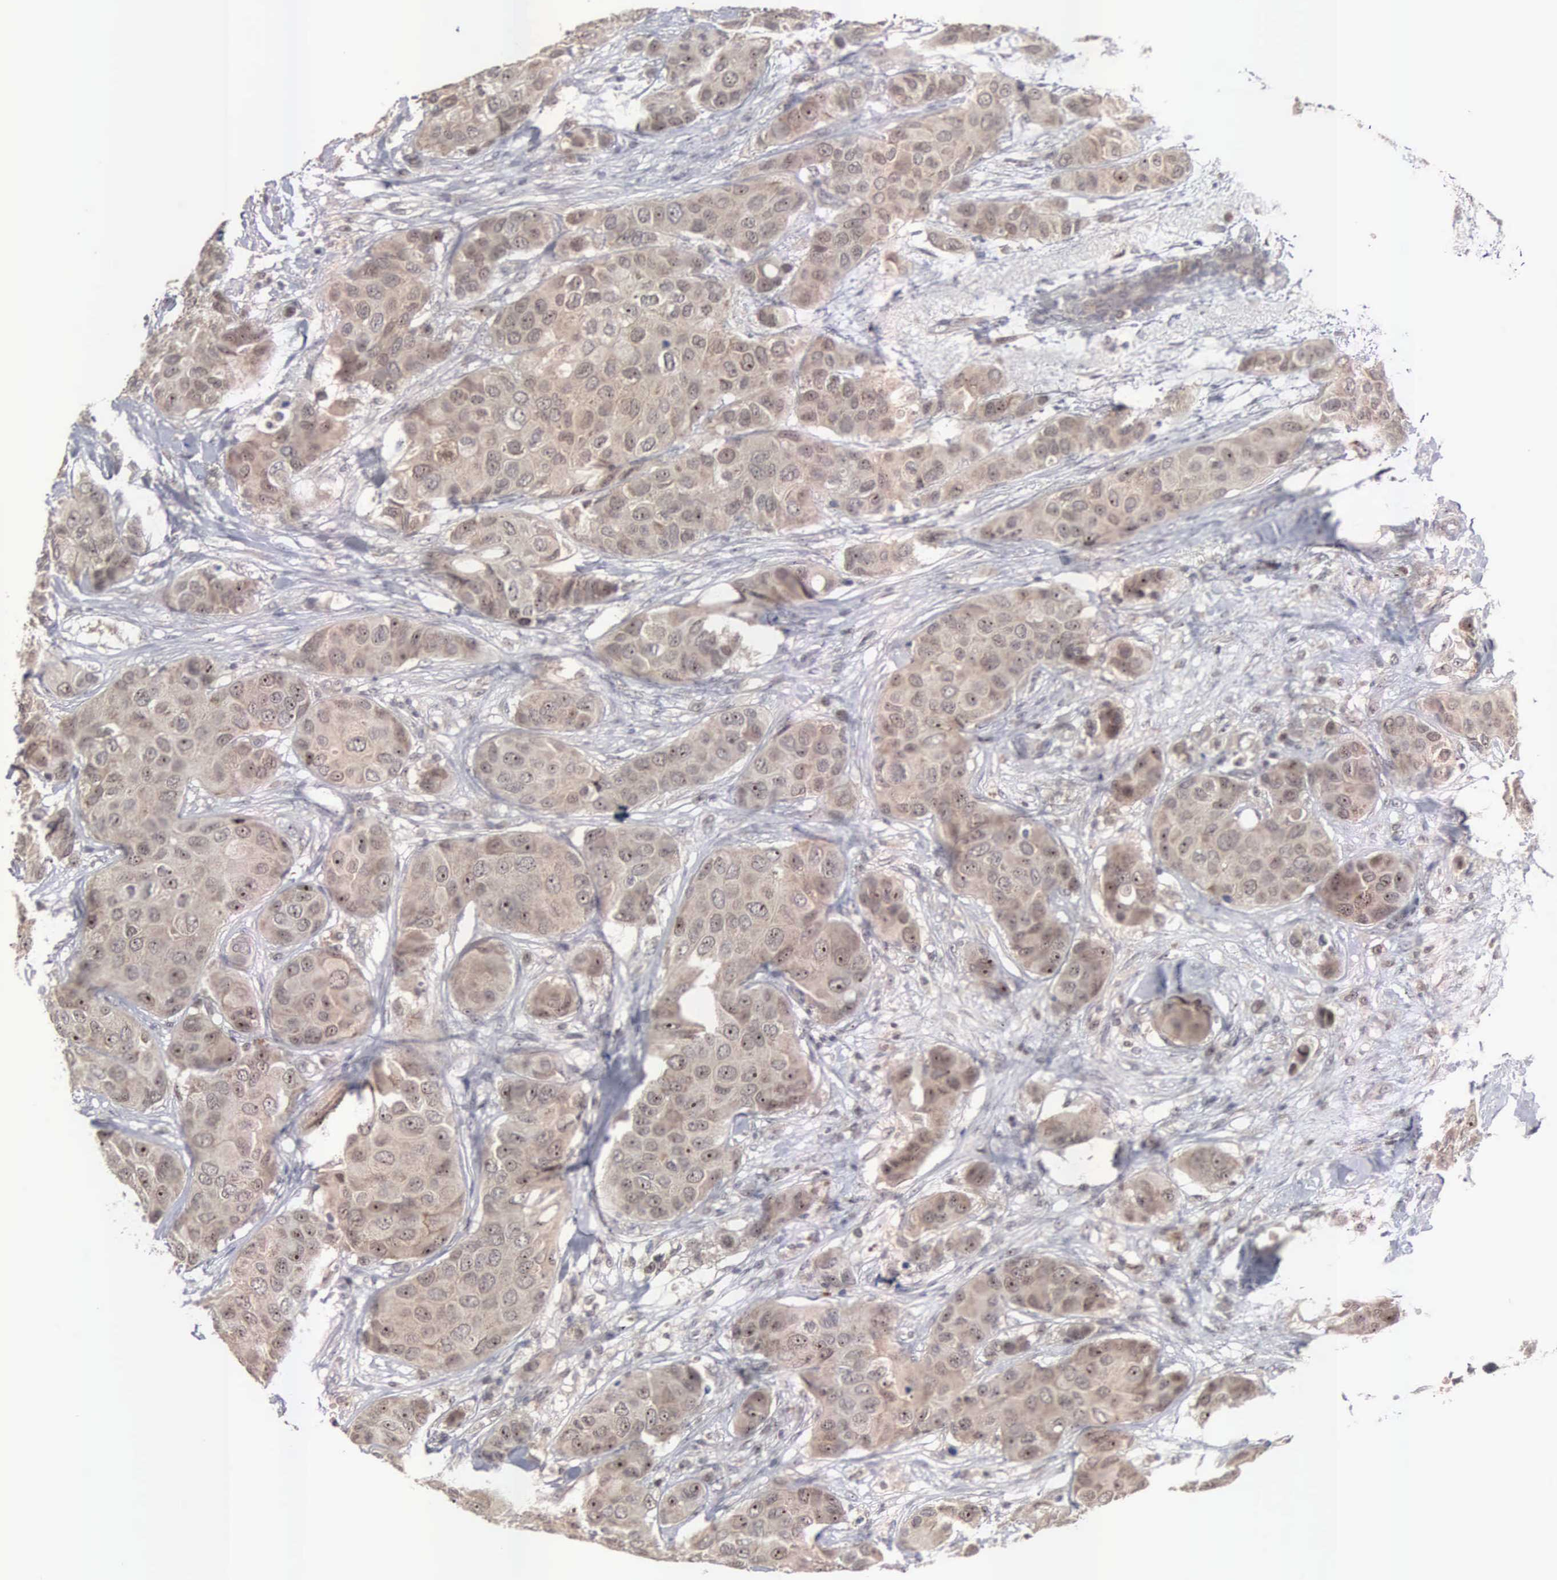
{"staining": {"intensity": "moderate", "quantity": "25%-75%", "location": "cytoplasmic/membranous"}, "tissue": "breast cancer", "cell_type": "Tumor cells", "image_type": "cancer", "snomed": [{"axis": "morphology", "description": "Duct carcinoma"}, {"axis": "topography", "description": "Breast"}], "caption": "A brown stain highlights moderate cytoplasmic/membranous positivity of a protein in invasive ductal carcinoma (breast) tumor cells. The protein is stained brown, and the nuclei are stained in blue (DAB IHC with brightfield microscopy, high magnification).", "gene": "ACOT4", "patient": {"sex": "female", "age": 68}}